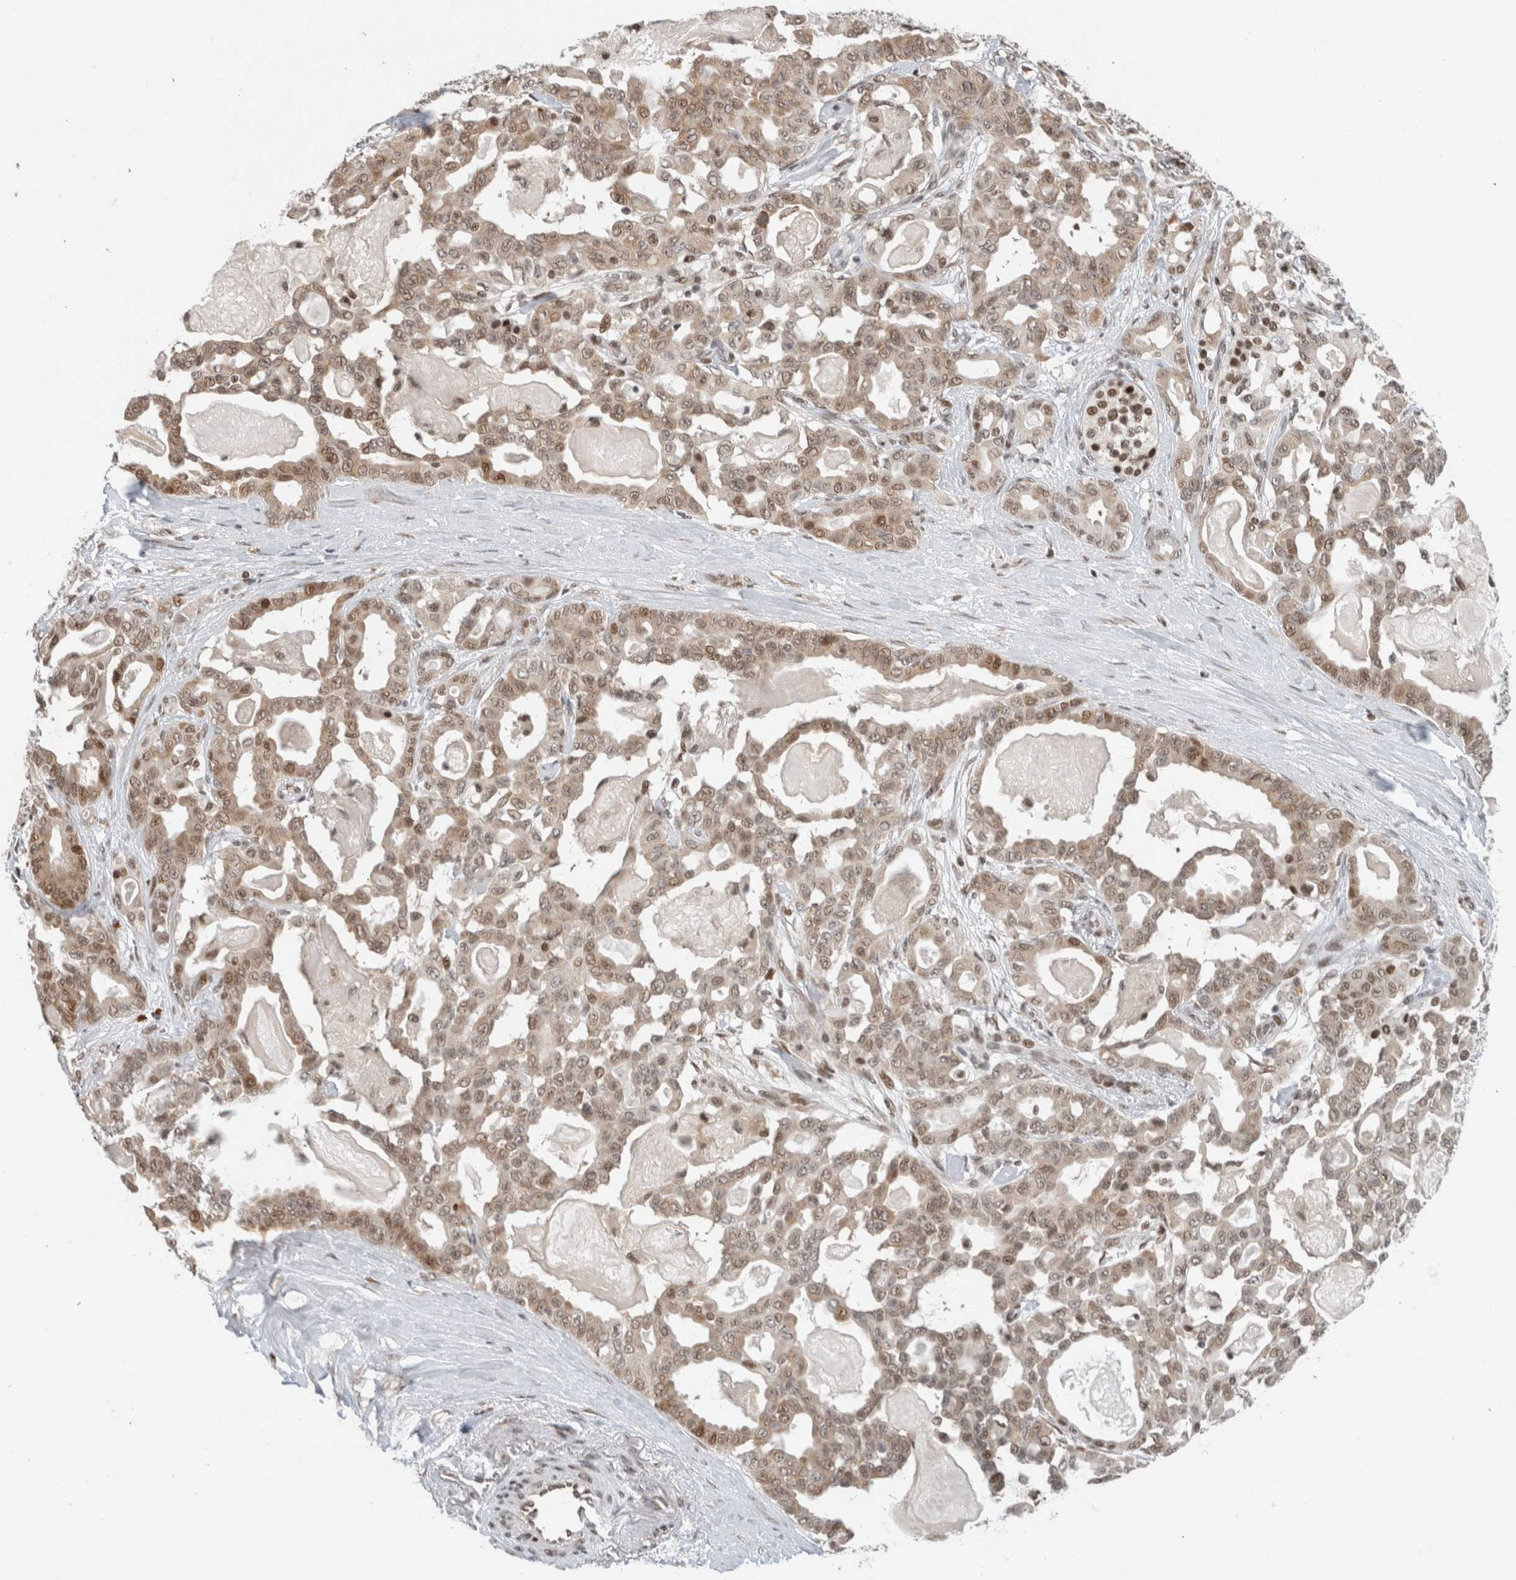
{"staining": {"intensity": "moderate", "quantity": ">75%", "location": "cytoplasmic/membranous,nuclear"}, "tissue": "pancreatic cancer", "cell_type": "Tumor cells", "image_type": "cancer", "snomed": [{"axis": "morphology", "description": "Adenocarcinoma, NOS"}, {"axis": "topography", "description": "Pancreas"}], "caption": "Pancreatic cancer (adenocarcinoma) stained with a protein marker shows moderate staining in tumor cells.", "gene": "HNRNPR", "patient": {"sex": "male", "age": 63}}